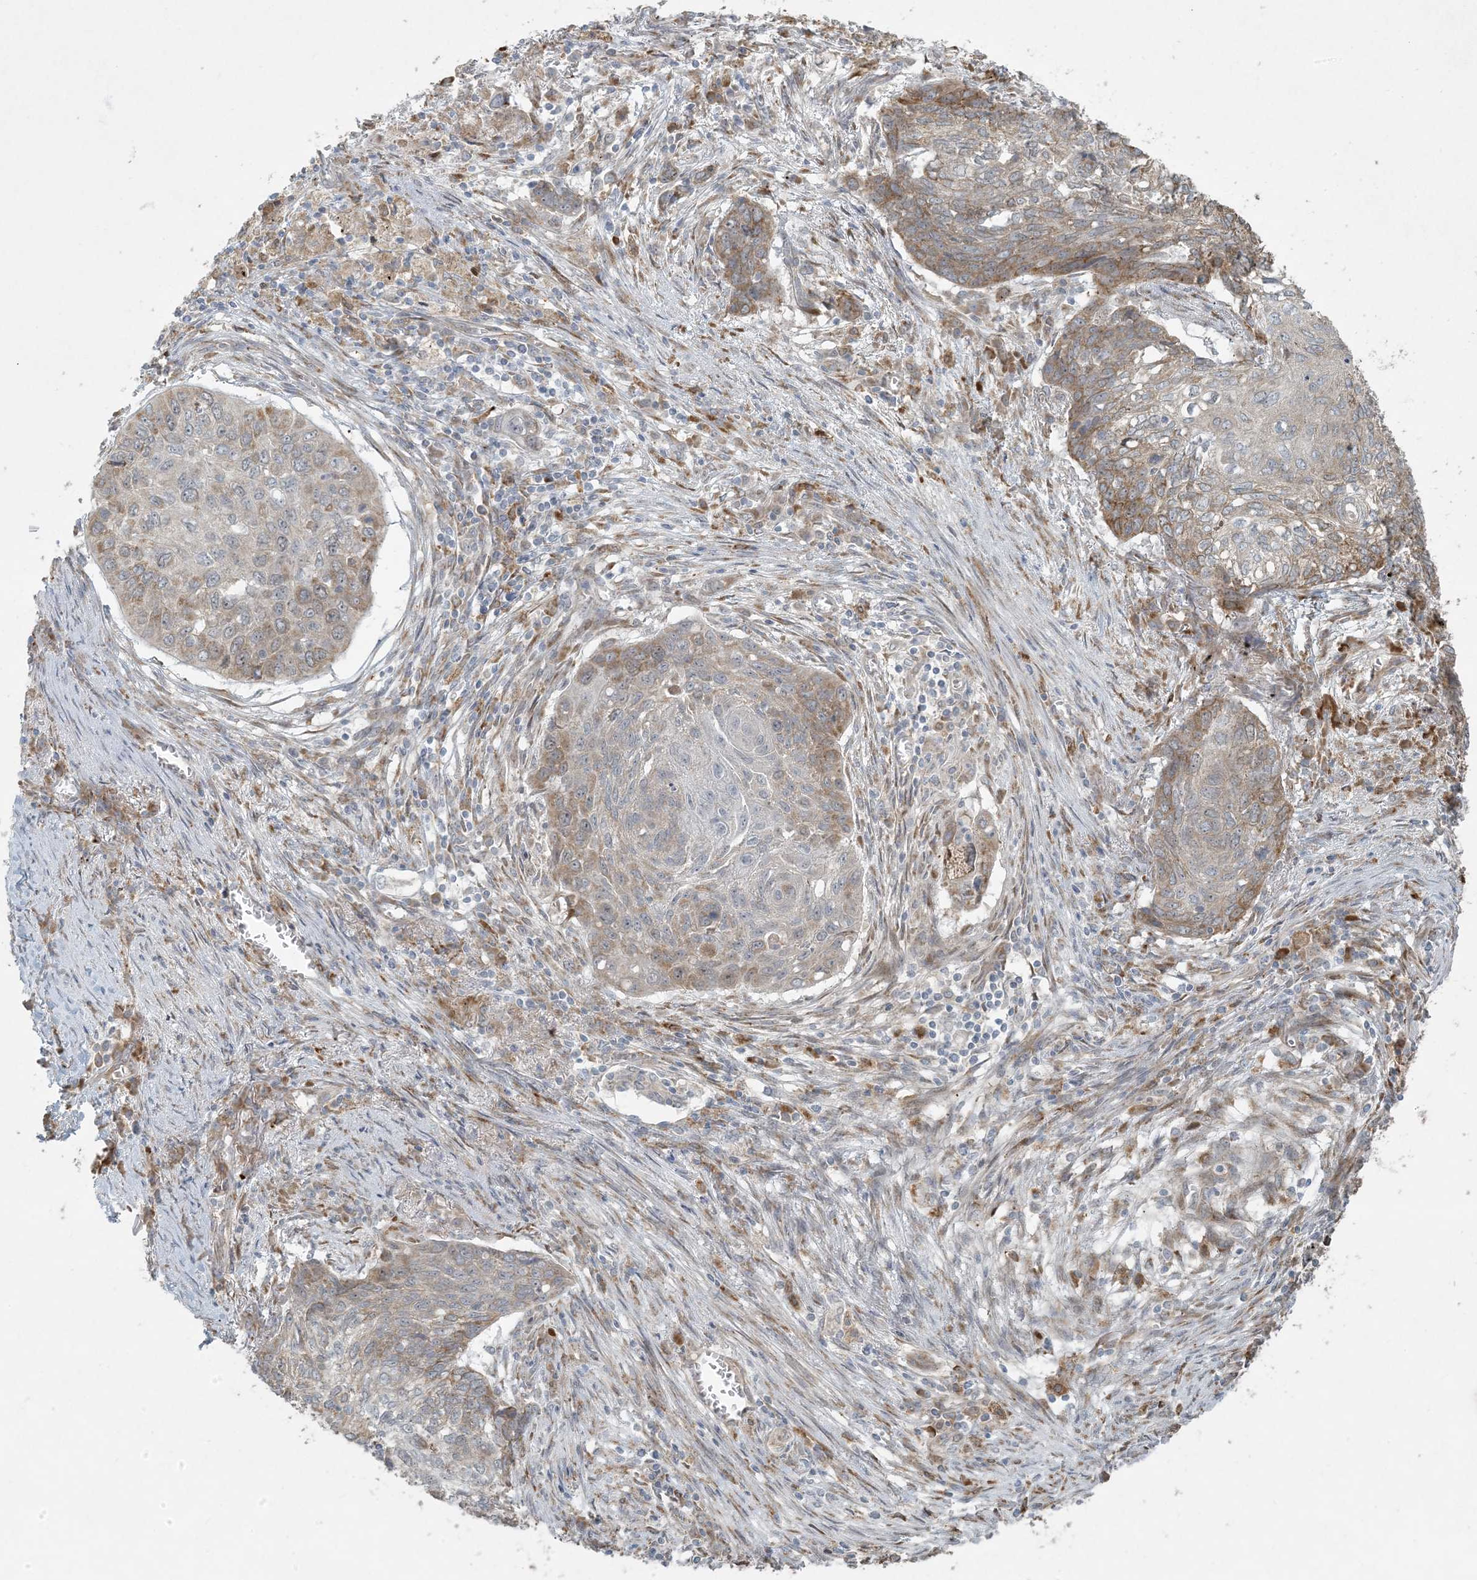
{"staining": {"intensity": "moderate", "quantity": ">75%", "location": "cytoplasmic/membranous"}, "tissue": "lung cancer", "cell_type": "Tumor cells", "image_type": "cancer", "snomed": [{"axis": "morphology", "description": "Squamous cell carcinoma, NOS"}, {"axis": "topography", "description": "Lung"}], "caption": "Protein expression analysis of human lung cancer (squamous cell carcinoma) reveals moderate cytoplasmic/membranous positivity in about >75% of tumor cells.", "gene": "HACL1", "patient": {"sex": "female", "age": 63}}